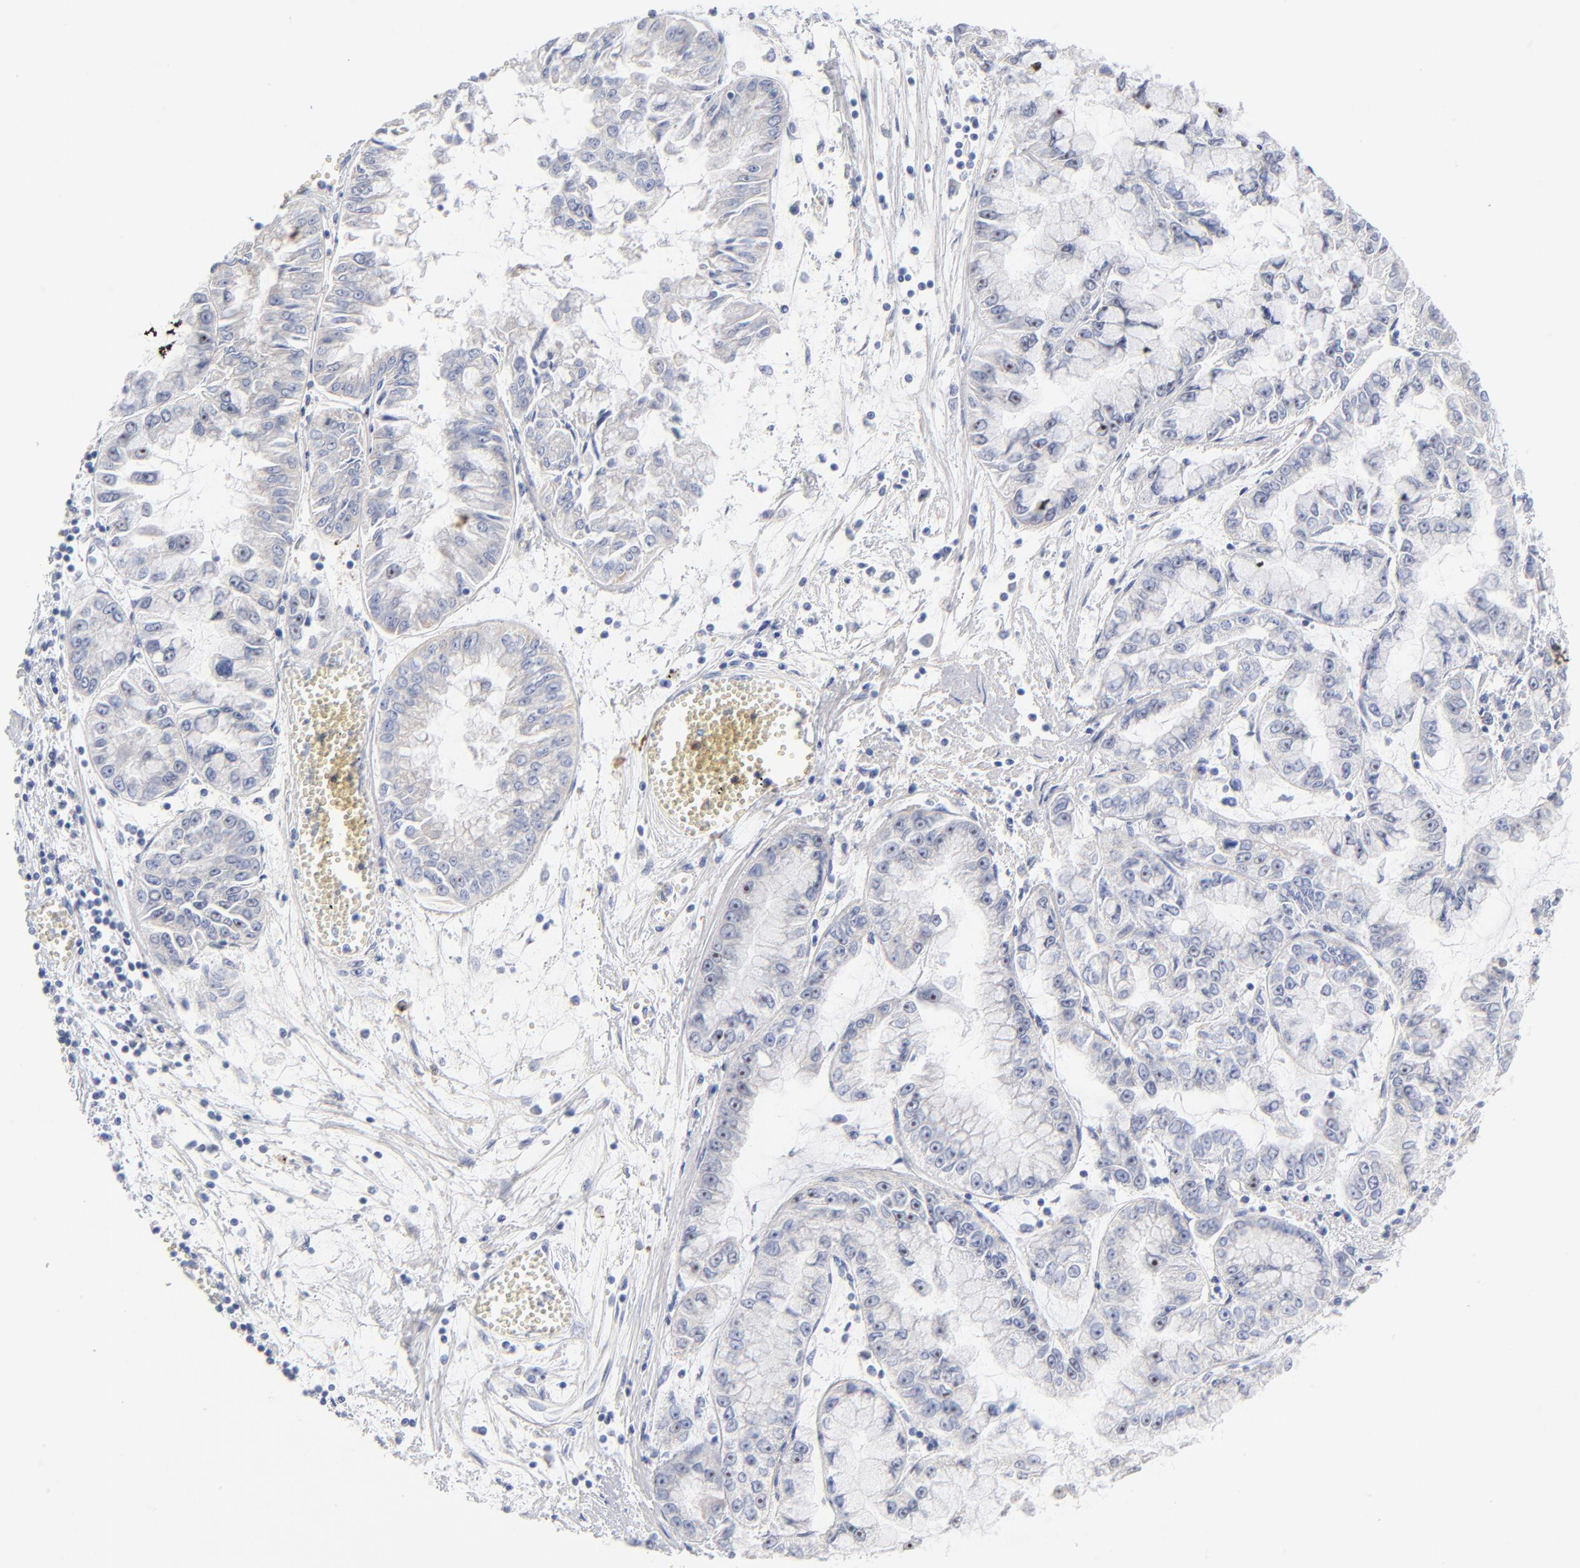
{"staining": {"intensity": "negative", "quantity": "none", "location": "none"}, "tissue": "liver cancer", "cell_type": "Tumor cells", "image_type": "cancer", "snomed": [{"axis": "morphology", "description": "Cholangiocarcinoma"}, {"axis": "topography", "description": "Liver"}], "caption": "Tumor cells show no significant positivity in liver cancer.", "gene": "PTP4A1", "patient": {"sex": "female", "age": 79}}